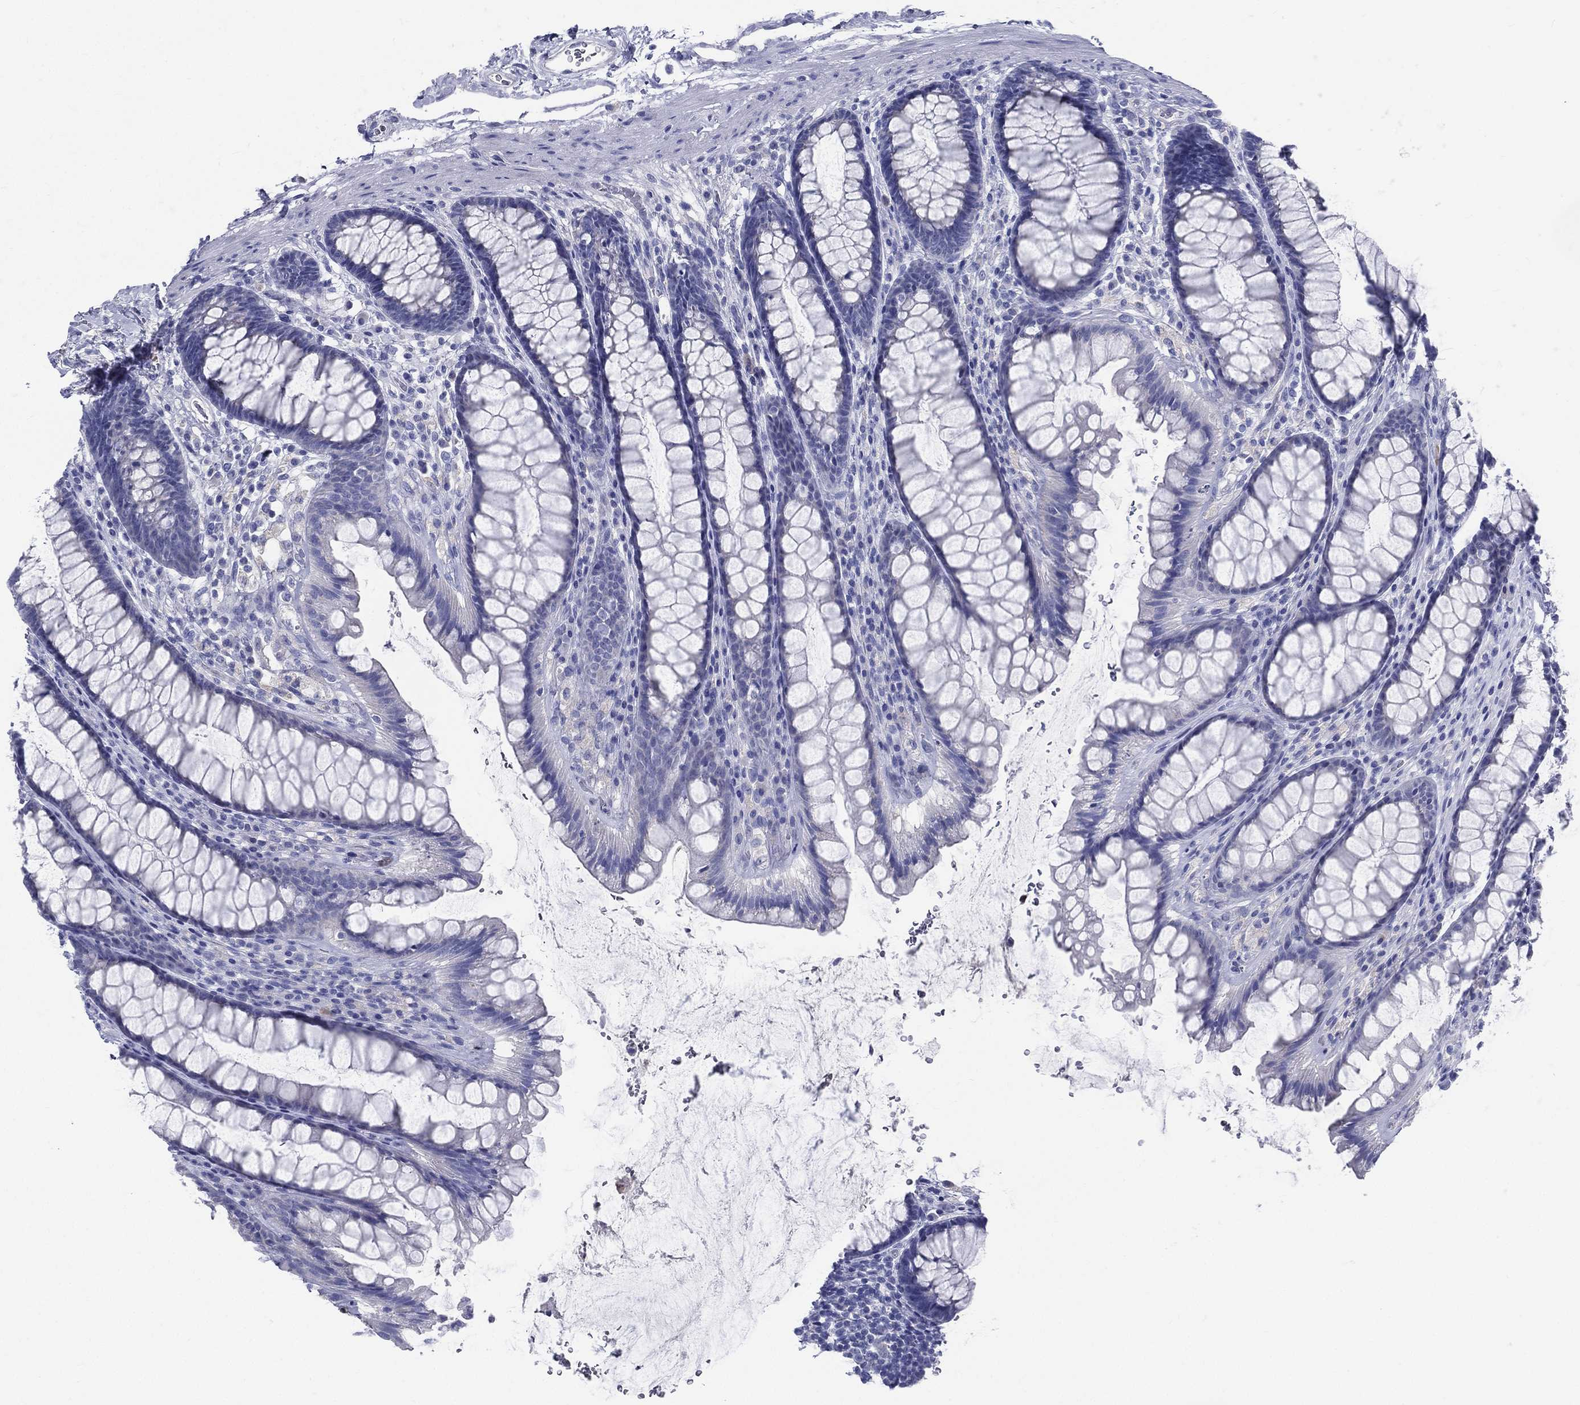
{"staining": {"intensity": "negative", "quantity": "none", "location": "none"}, "tissue": "rectum", "cell_type": "Glandular cells", "image_type": "normal", "snomed": [{"axis": "morphology", "description": "Normal tissue, NOS"}, {"axis": "topography", "description": "Rectum"}], "caption": "IHC photomicrograph of unremarkable rectum stained for a protein (brown), which displays no expression in glandular cells. (DAB immunohistochemistry visualized using brightfield microscopy, high magnification).", "gene": "DEFB121", "patient": {"sex": "male", "age": 72}}